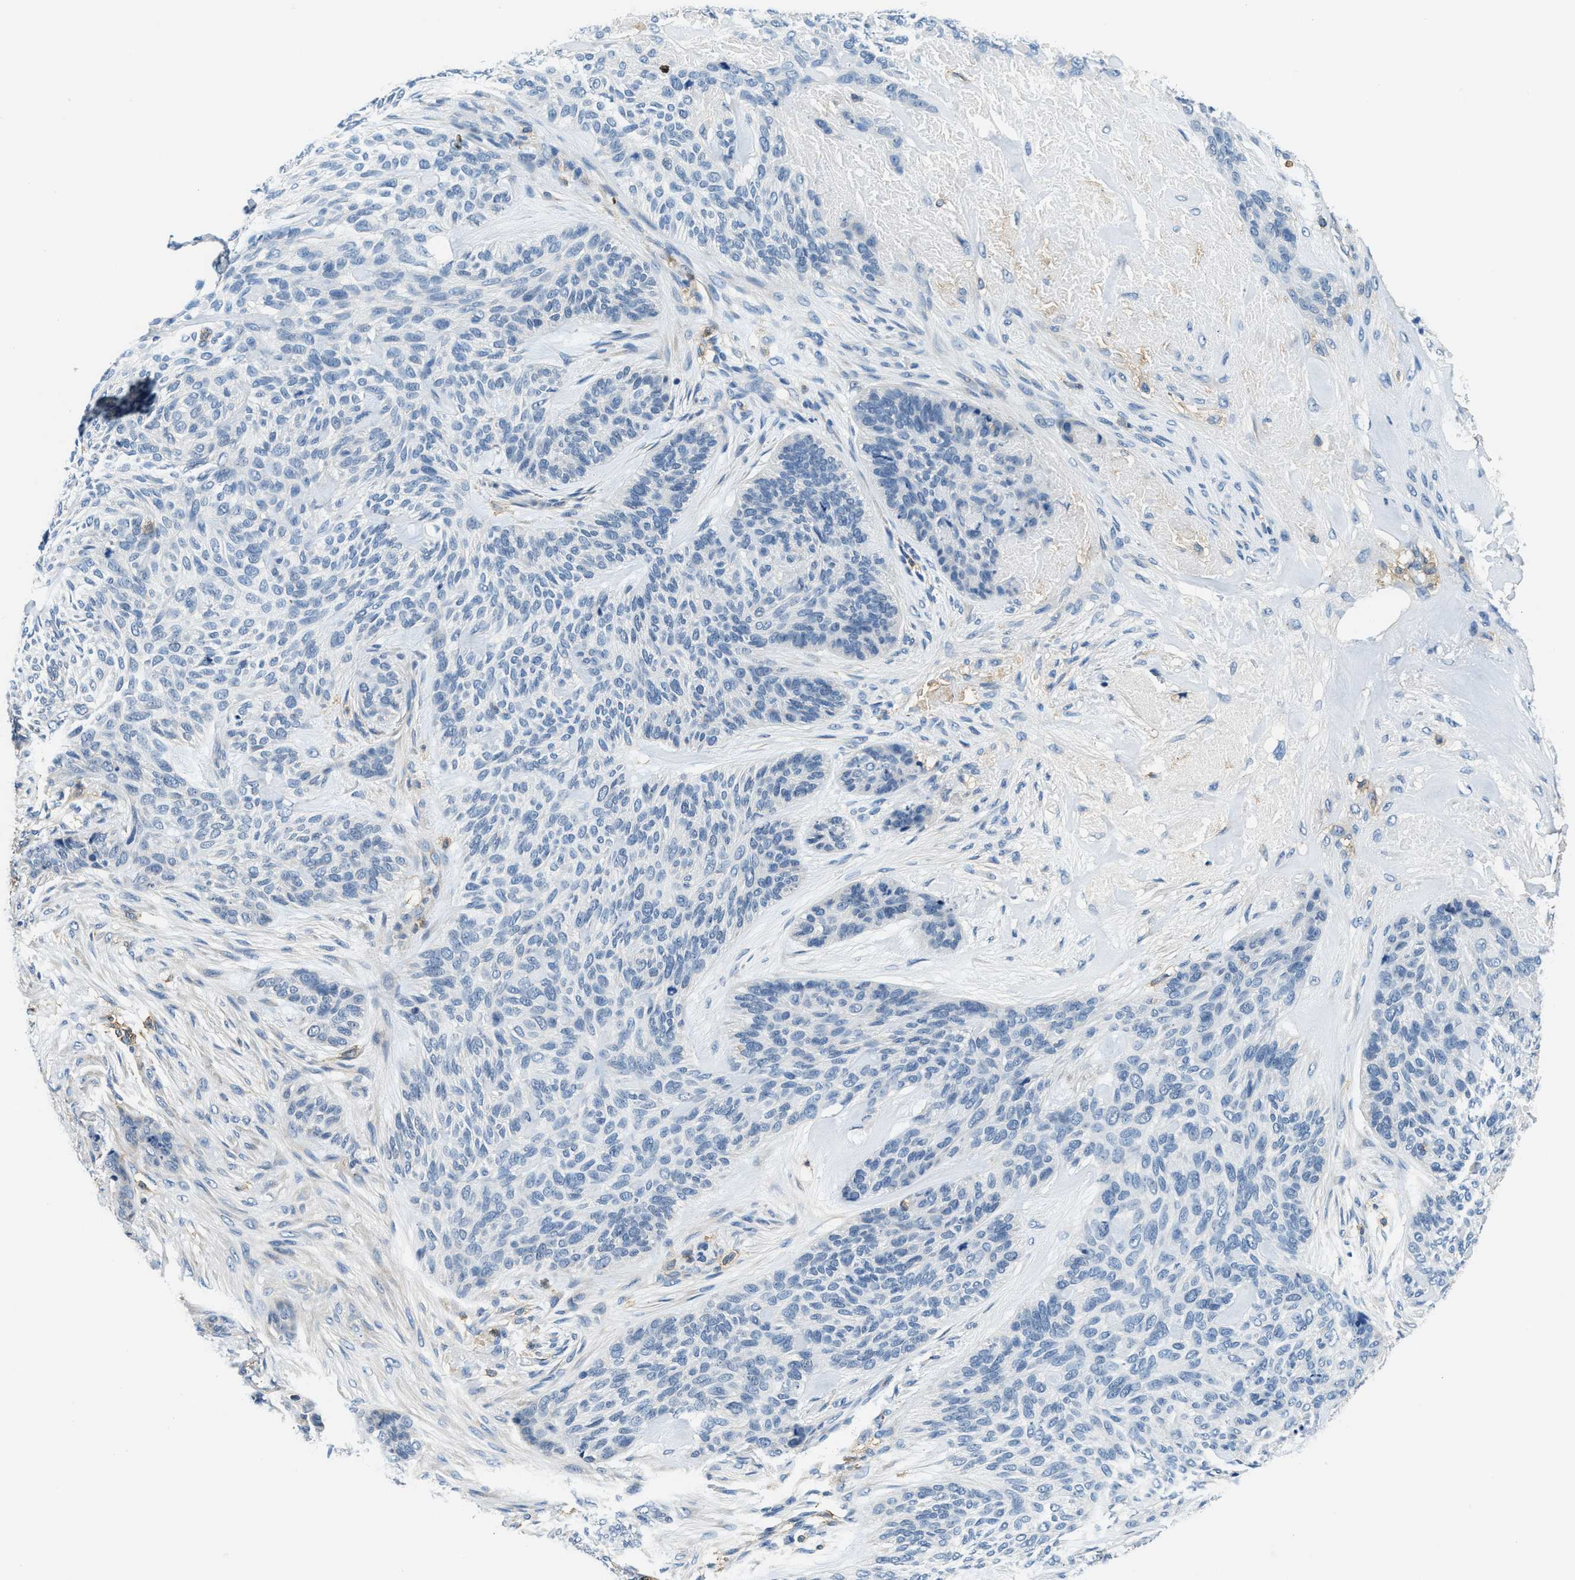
{"staining": {"intensity": "negative", "quantity": "none", "location": "none"}, "tissue": "skin cancer", "cell_type": "Tumor cells", "image_type": "cancer", "snomed": [{"axis": "morphology", "description": "Basal cell carcinoma"}, {"axis": "topography", "description": "Skin"}], "caption": "A high-resolution micrograph shows immunohistochemistry staining of skin basal cell carcinoma, which displays no significant positivity in tumor cells.", "gene": "MYO1G", "patient": {"sex": "male", "age": 55}}